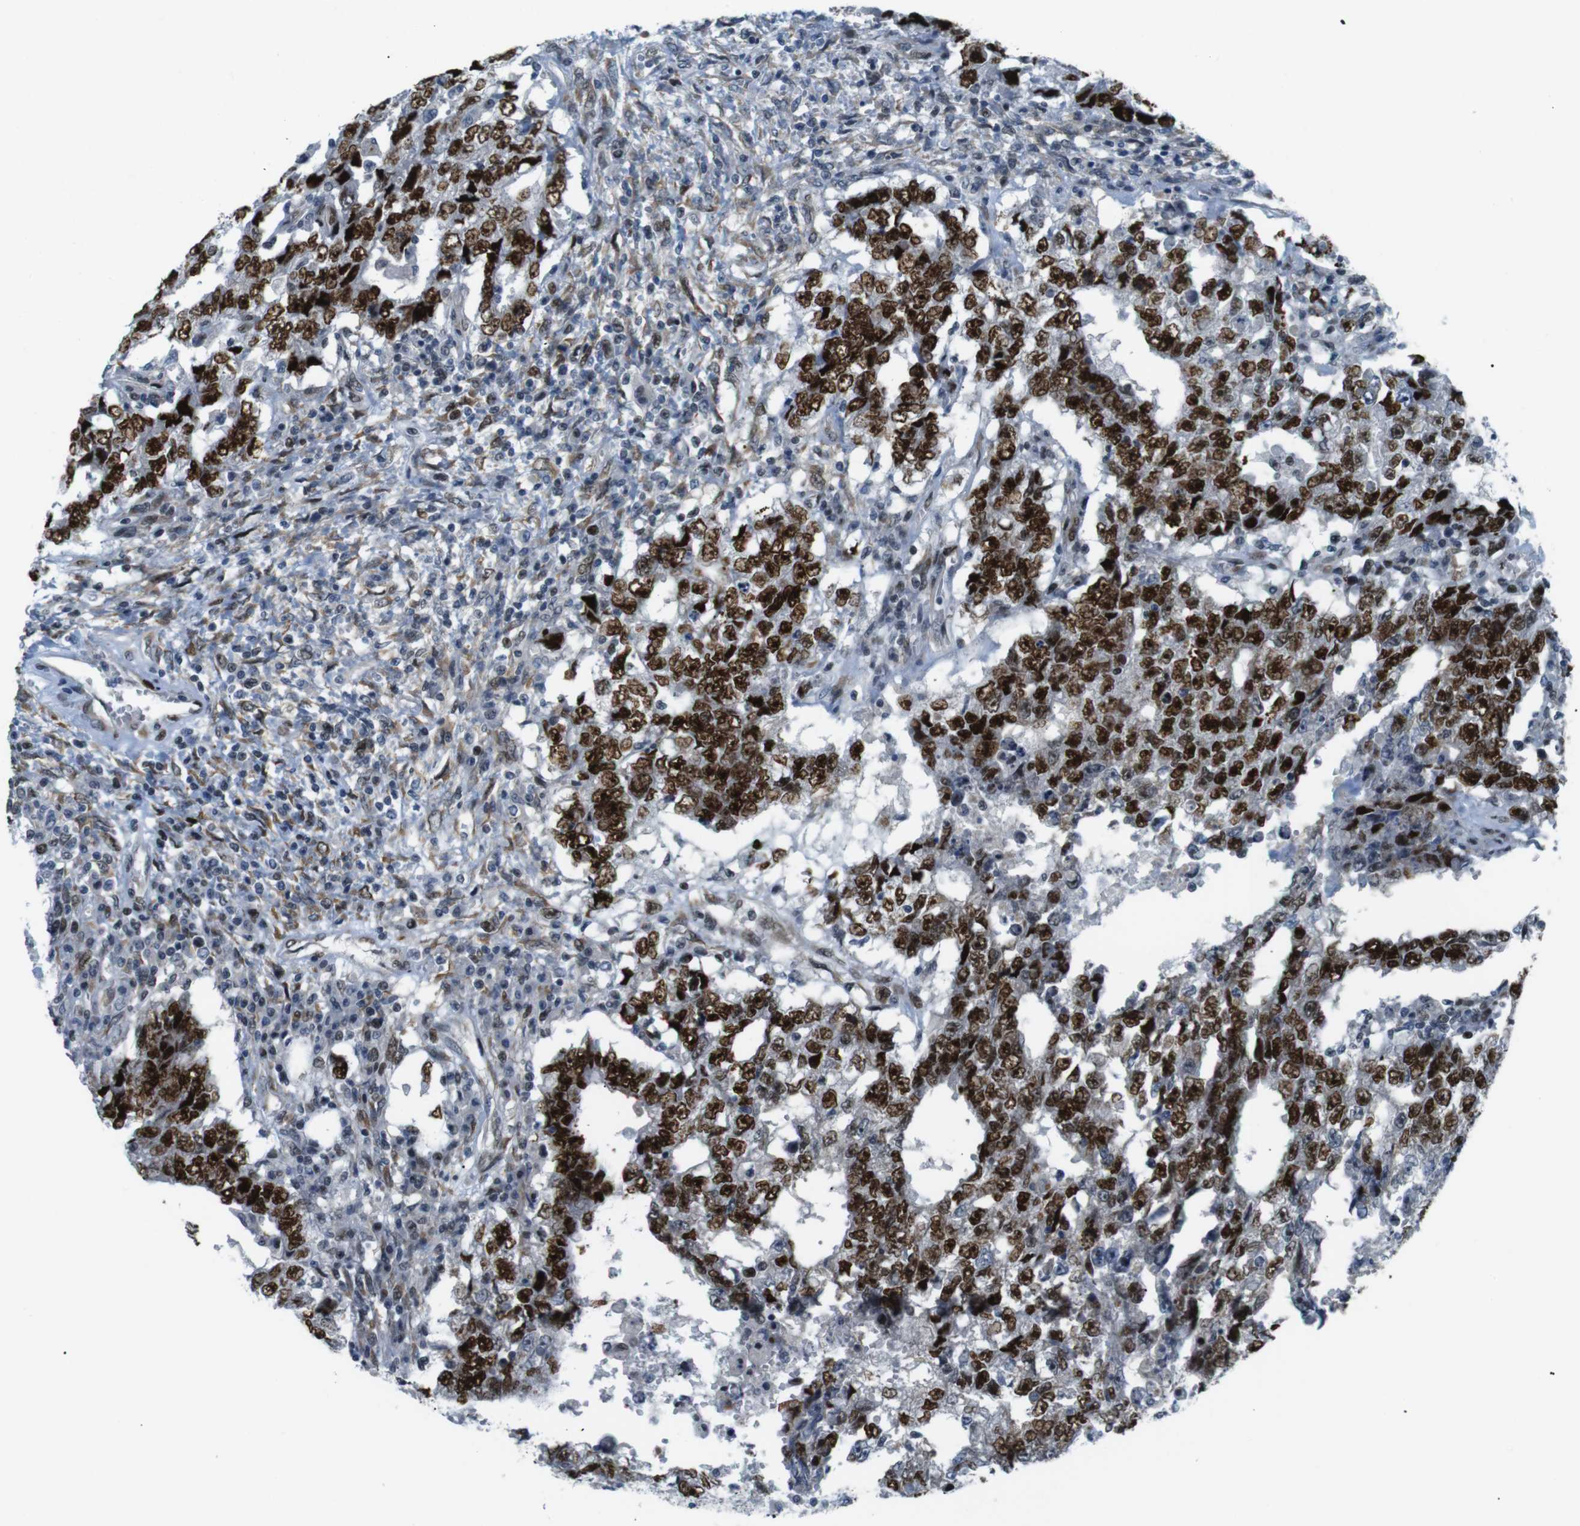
{"staining": {"intensity": "strong", "quantity": ">75%", "location": "nuclear"}, "tissue": "testis cancer", "cell_type": "Tumor cells", "image_type": "cancer", "snomed": [{"axis": "morphology", "description": "Carcinoma, Embryonal, NOS"}, {"axis": "topography", "description": "Testis"}], "caption": "The image demonstrates a brown stain indicating the presence of a protein in the nuclear of tumor cells in testis cancer (embryonal carcinoma). The protein of interest is stained brown, and the nuclei are stained in blue (DAB IHC with brightfield microscopy, high magnification).", "gene": "SMCO2", "patient": {"sex": "male", "age": 26}}